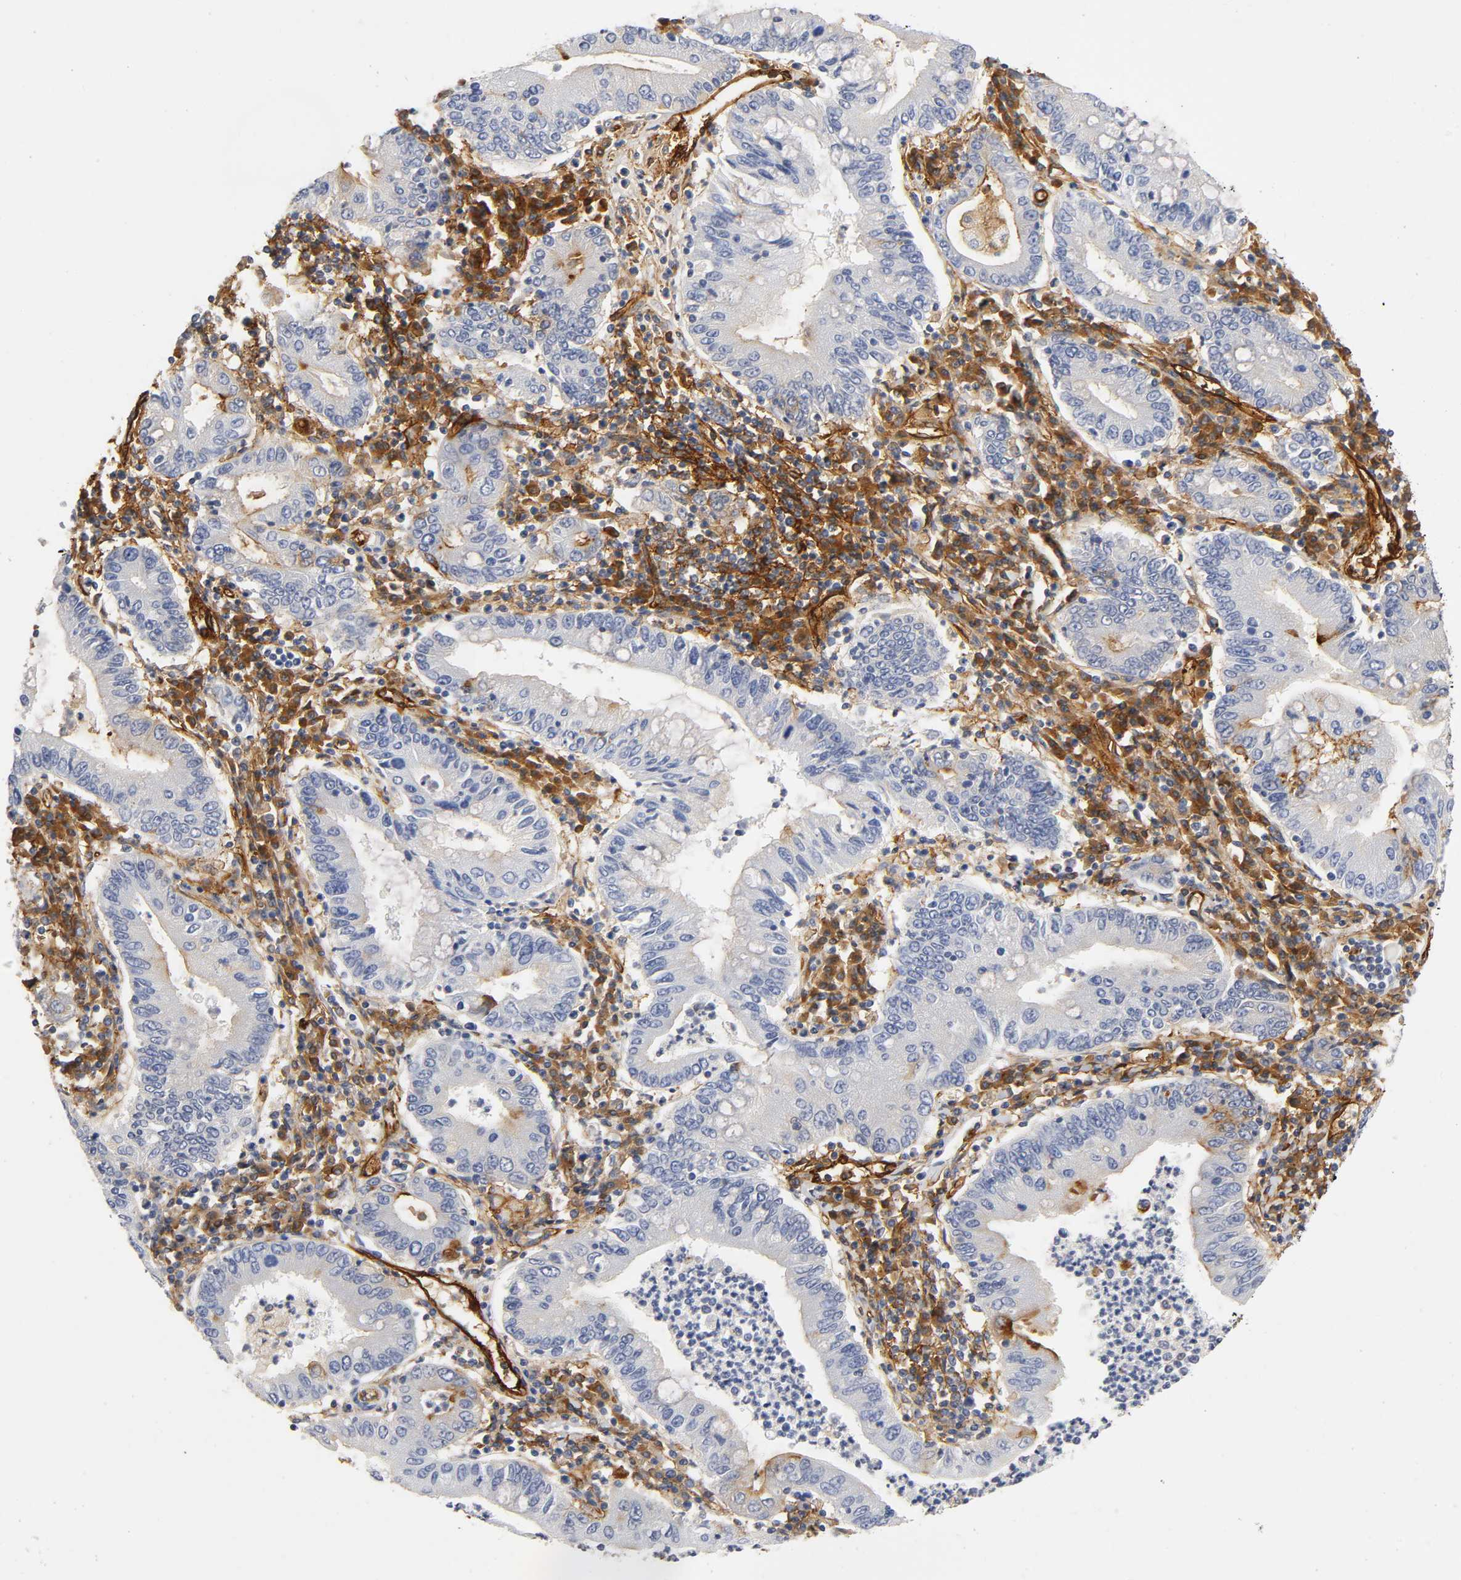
{"staining": {"intensity": "strong", "quantity": "<25%", "location": "cytoplasmic/membranous"}, "tissue": "stomach cancer", "cell_type": "Tumor cells", "image_type": "cancer", "snomed": [{"axis": "morphology", "description": "Normal tissue, NOS"}, {"axis": "morphology", "description": "Adenocarcinoma, NOS"}, {"axis": "topography", "description": "Esophagus"}, {"axis": "topography", "description": "Stomach, upper"}, {"axis": "topography", "description": "Peripheral nerve tissue"}], "caption": "There is medium levels of strong cytoplasmic/membranous positivity in tumor cells of adenocarcinoma (stomach), as demonstrated by immunohistochemical staining (brown color).", "gene": "ICAM1", "patient": {"sex": "male", "age": 62}}